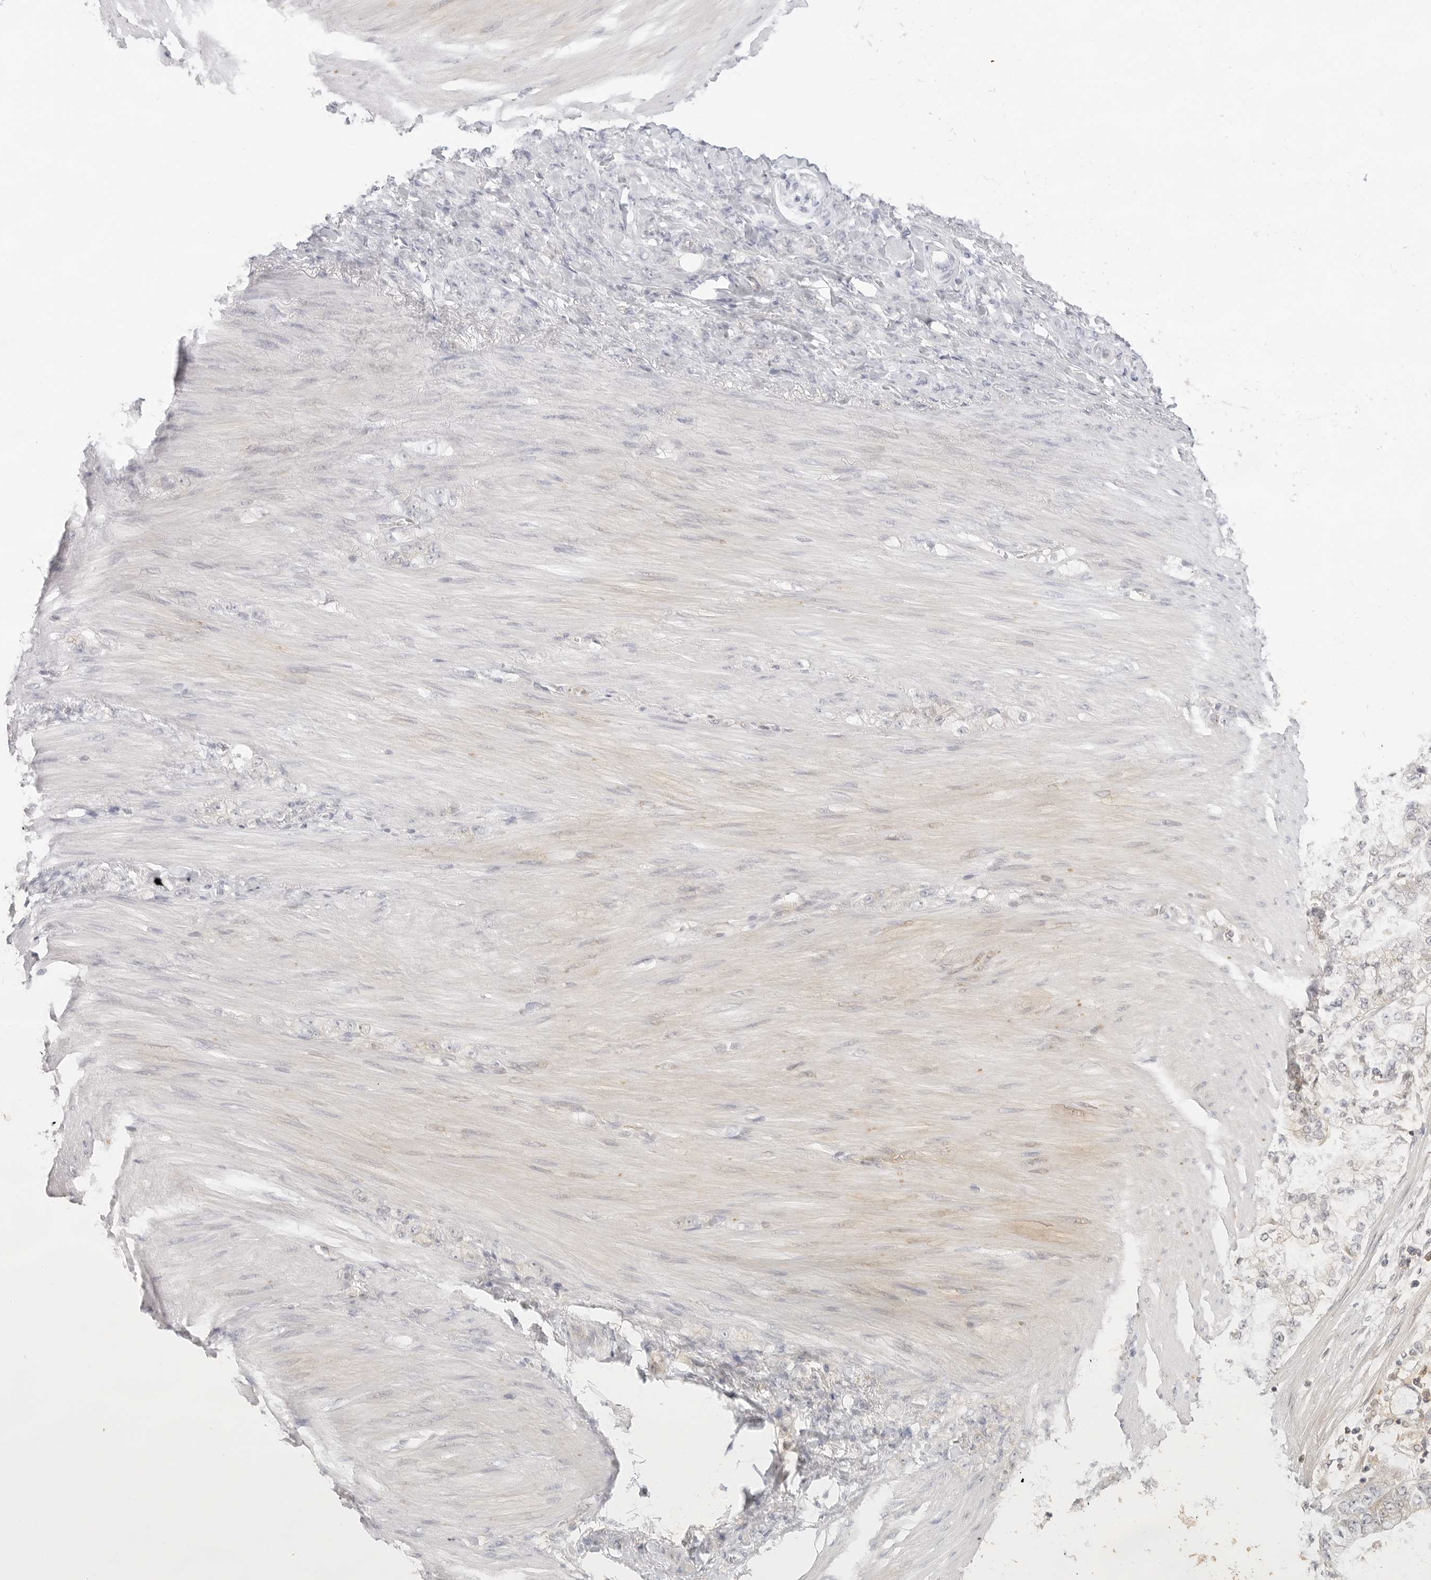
{"staining": {"intensity": "negative", "quantity": "none", "location": "none"}, "tissue": "stomach cancer", "cell_type": "Tumor cells", "image_type": "cancer", "snomed": [{"axis": "morphology", "description": "Normal tissue, NOS"}, {"axis": "morphology", "description": "Adenocarcinoma, NOS"}, {"axis": "topography", "description": "Stomach"}], "caption": "Tumor cells are negative for protein expression in human stomach adenocarcinoma. Nuclei are stained in blue.", "gene": "TNFRSF14", "patient": {"sex": "male", "age": 82}}